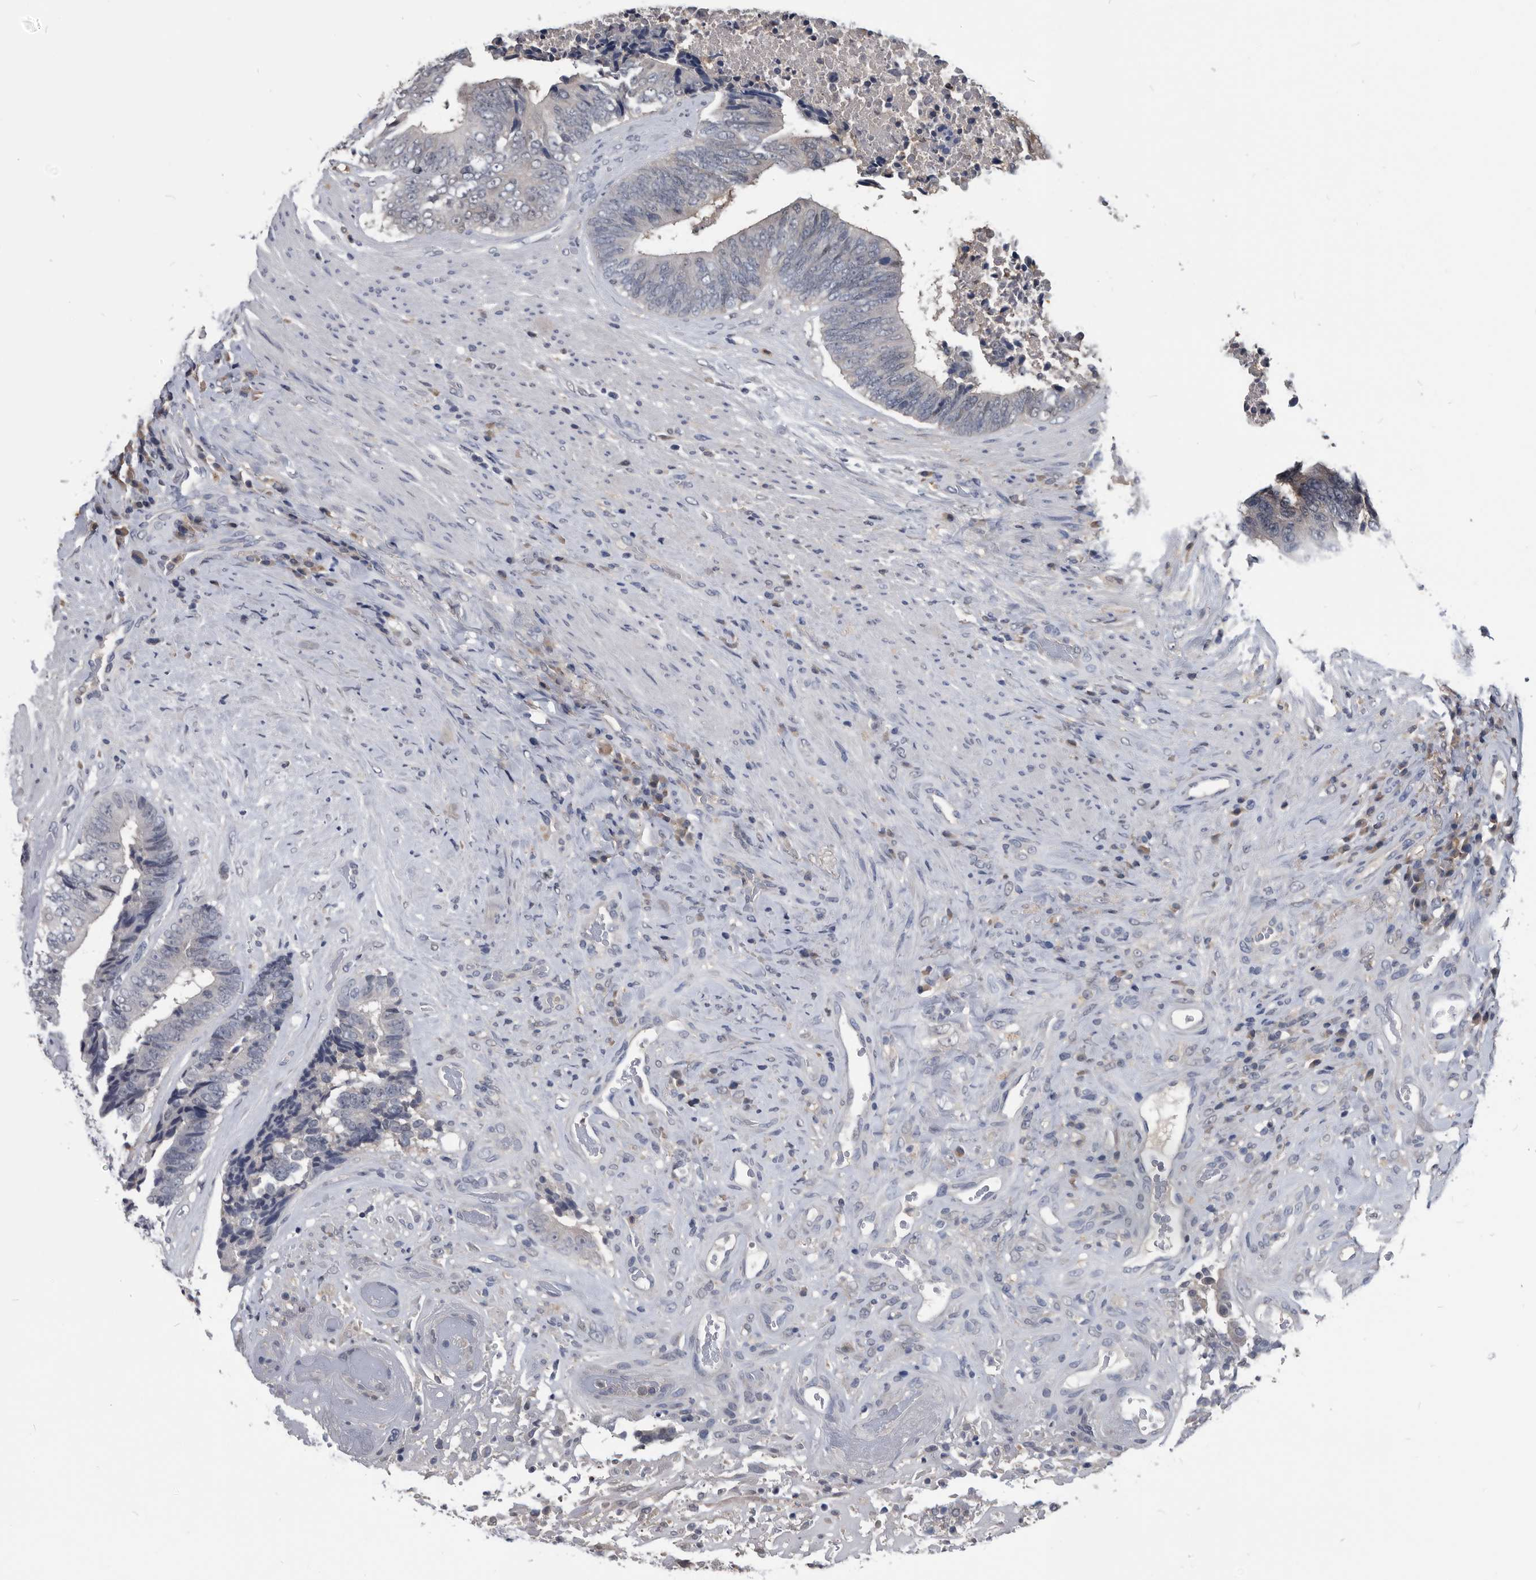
{"staining": {"intensity": "negative", "quantity": "none", "location": "none"}, "tissue": "colorectal cancer", "cell_type": "Tumor cells", "image_type": "cancer", "snomed": [{"axis": "morphology", "description": "Adenocarcinoma, NOS"}, {"axis": "topography", "description": "Rectum"}], "caption": "An IHC photomicrograph of adenocarcinoma (colorectal) is shown. There is no staining in tumor cells of adenocarcinoma (colorectal). (Immunohistochemistry, brightfield microscopy, high magnification).", "gene": "PDXK", "patient": {"sex": "male", "age": 72}}